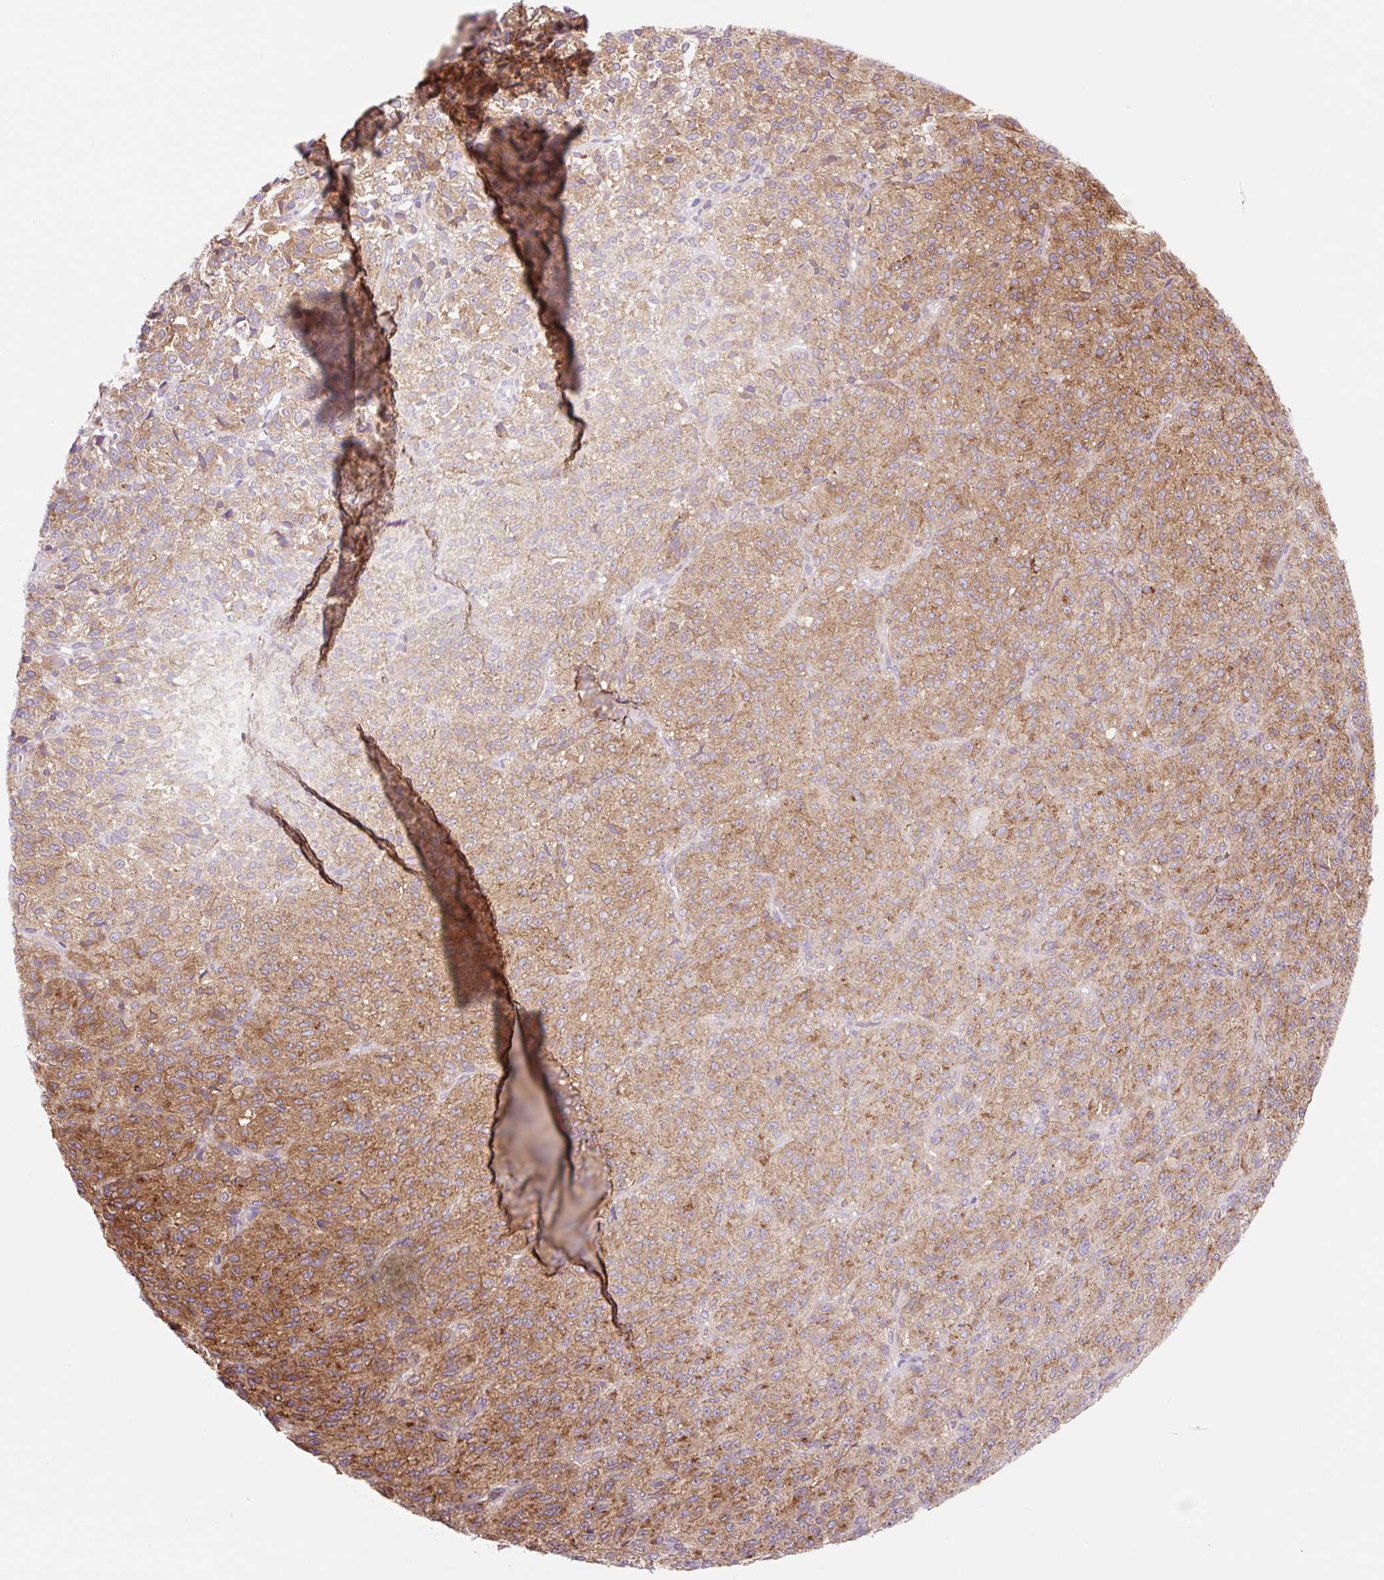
{"staining": {"intensity": "moderate", "quantity": ">75%", "location": "cytoplasmic/membranous"}, "tissue": "melanoma", "cell_type": "Tumor cells", "image_type": "cancer", "snomed": [{"axis": "morphology", "description": "Malignant melanoma, Metastatic site"}, {"axis": "topography", "description": "Brain"}], "caption": "This is an image of immunohistochemistry staining of malignant melanoma (metastatic site), which shows moderate positivity in the cytoplasmic/membranous of tumor cells.", "gene": "VPS4A", "patient": {"sex": "female", "age": 56}}